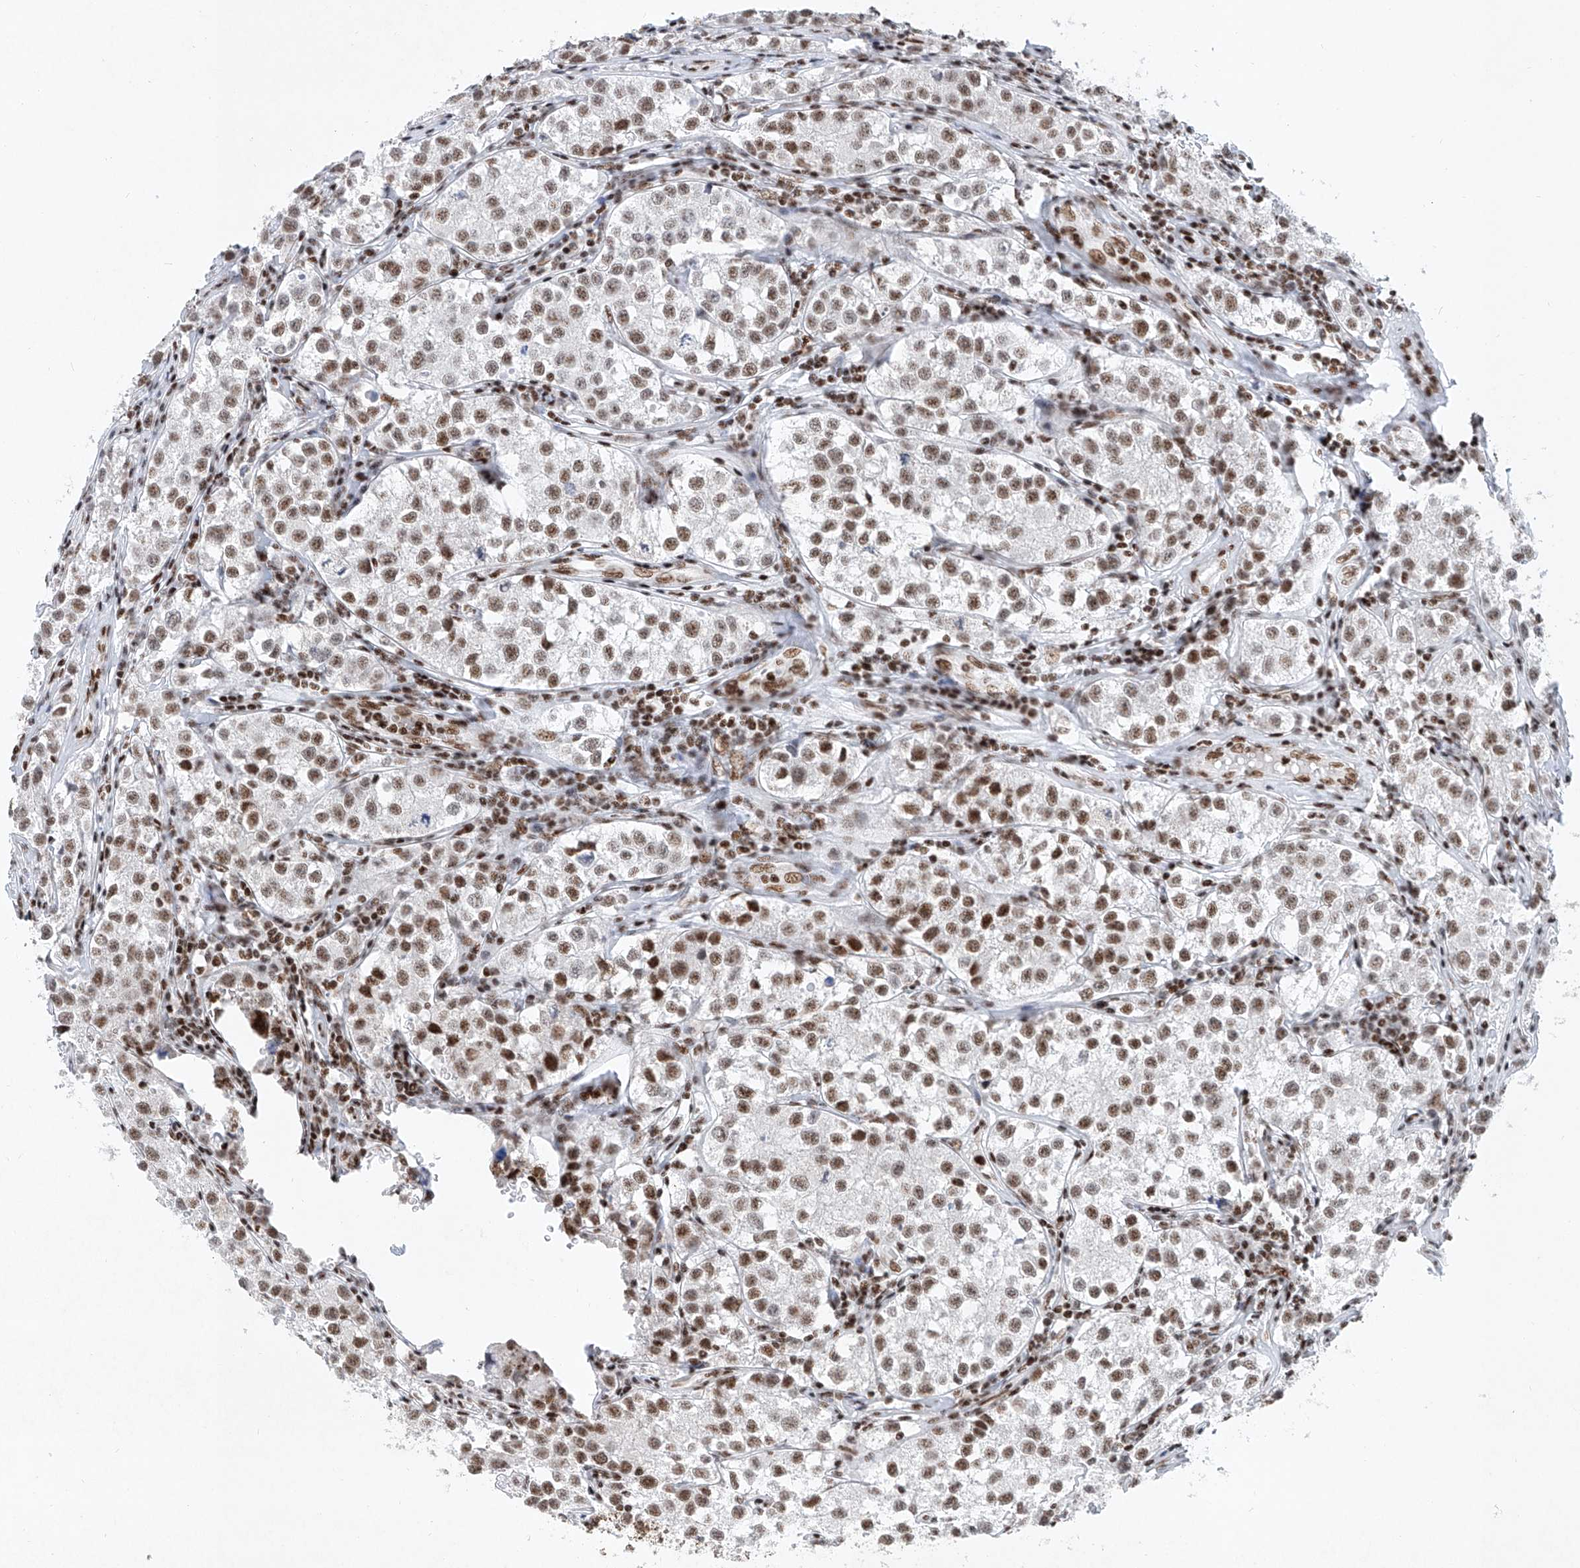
{"staining": {"intensity": "strong", "quantity": ">75%", "location": "nuclear"}, "tissue": "testis cancer", "cell_type": "Tumor cells", "image_type": "cancer", "snomed": [{"axis": "morphology", "description": "Seminoma, NOS"}, {"axis": "morphology", "description": "Carcinoma, Embryonal, NOS"}, {"axis": "topography", "description": "Testis"}], "caption": "The immunohistochemical stain highlights strong nuclear positivity in tumor cells of testis cancer (seminoma) tissue. (Brightfield microscopy of DAB IHC at high magnification).", "gene": "TAF4", "patient": {"sex": "male", "age": 43}}